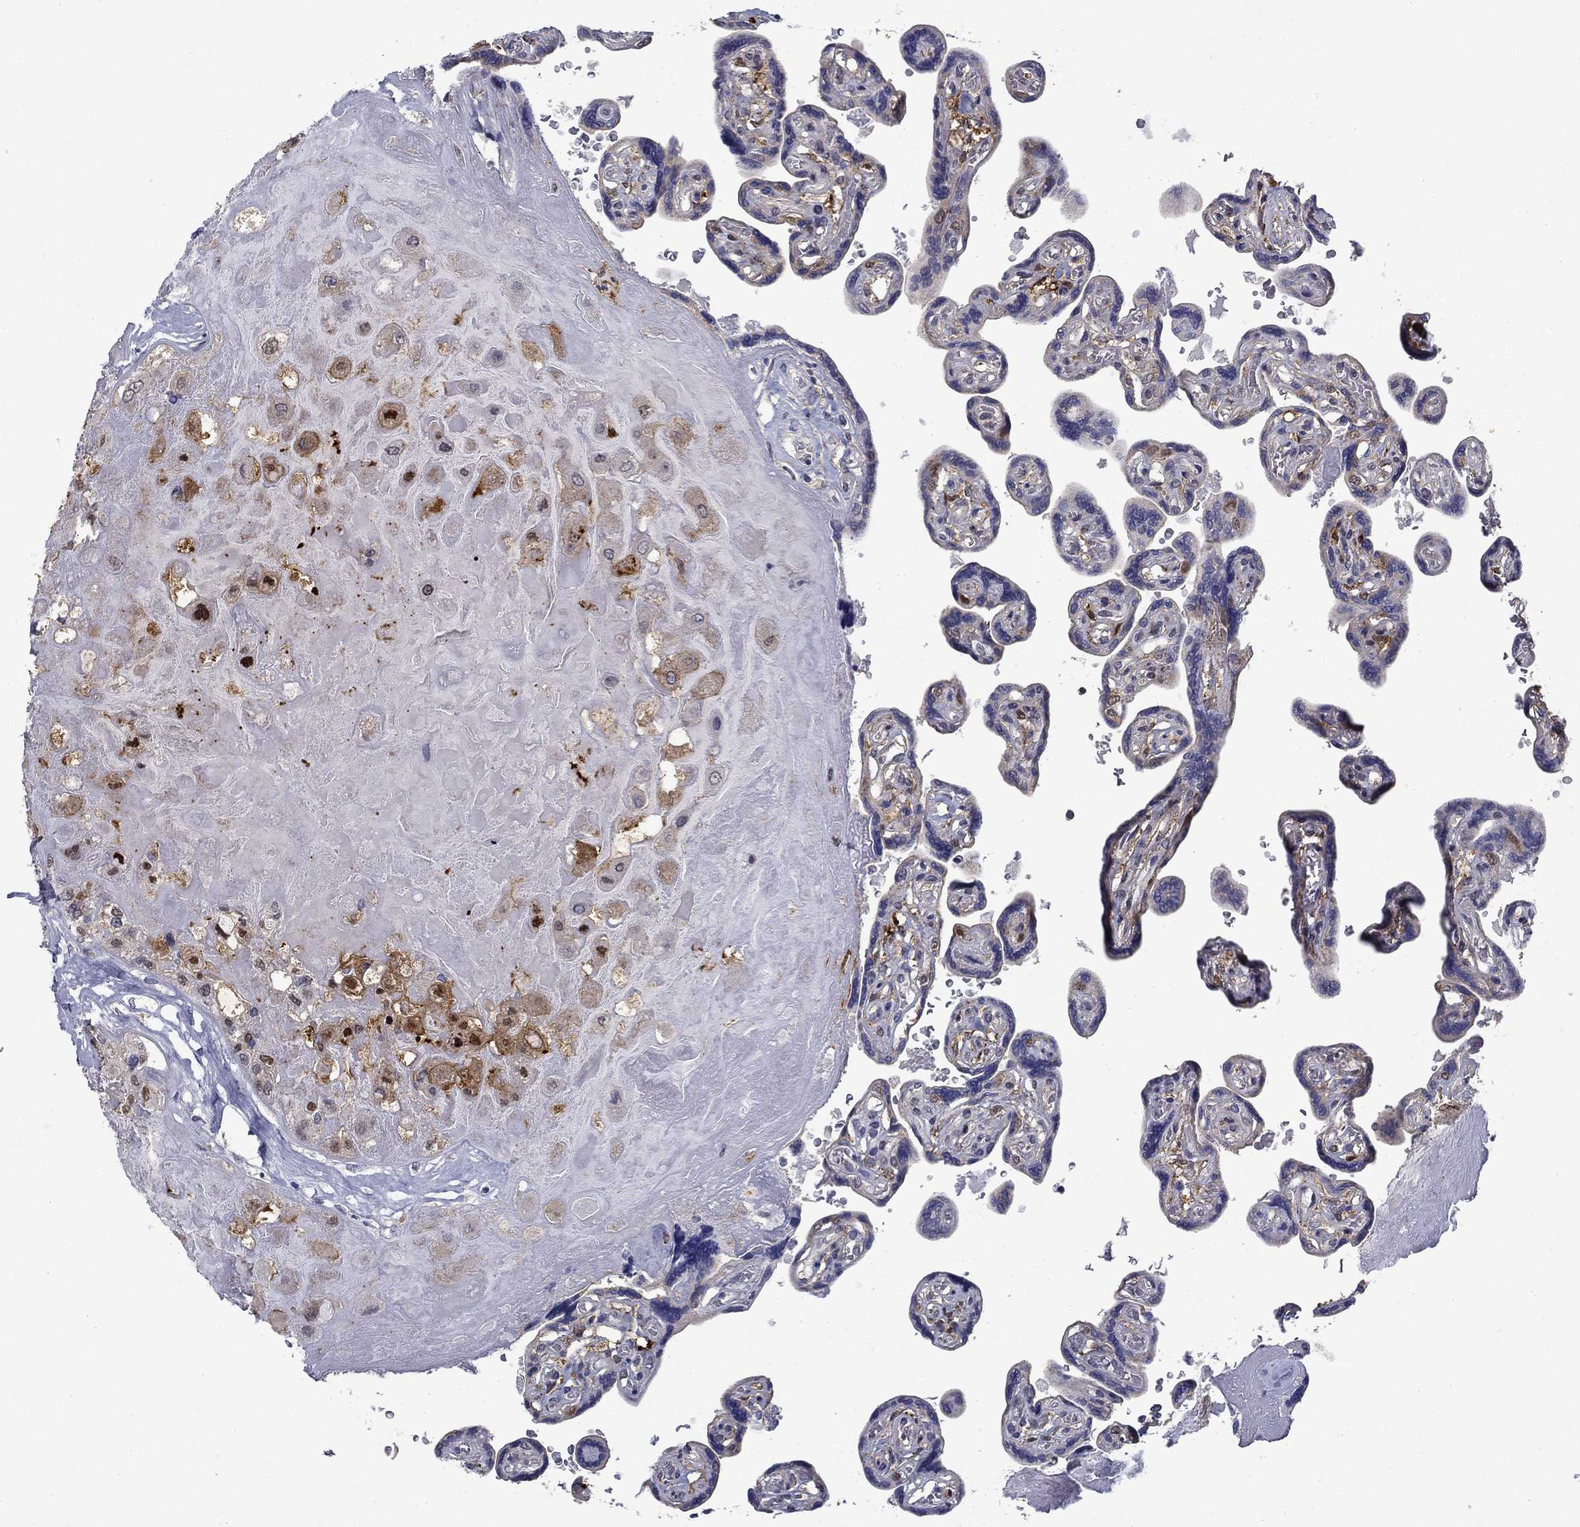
{"staining": {"intensity": "strong", "quantity": "<25%", "location": "cytoplasmic/membranous,nuclear"}, "tissue": "placenta", "cell_type": "Decidual cells", "image_type": "normal", "snomed": [{"axis": "morphology", "description": "Normal tissue, NOS"}, {"axis": "topography", "description": "Placenta"}], "caption": "Immunohistochemistry photomicrograph of benign placenta: placenta stained using immunohistochemistry demonstrates medium levels of strong protein expression localized specifically in the cytoplasmic/membranous,nuclear of decidual cells, appearing as a cytoplasmic/membranous,nuclear brown color.", "gene": "PCBP2", "patient": {"sex": "female", "age": 32}}